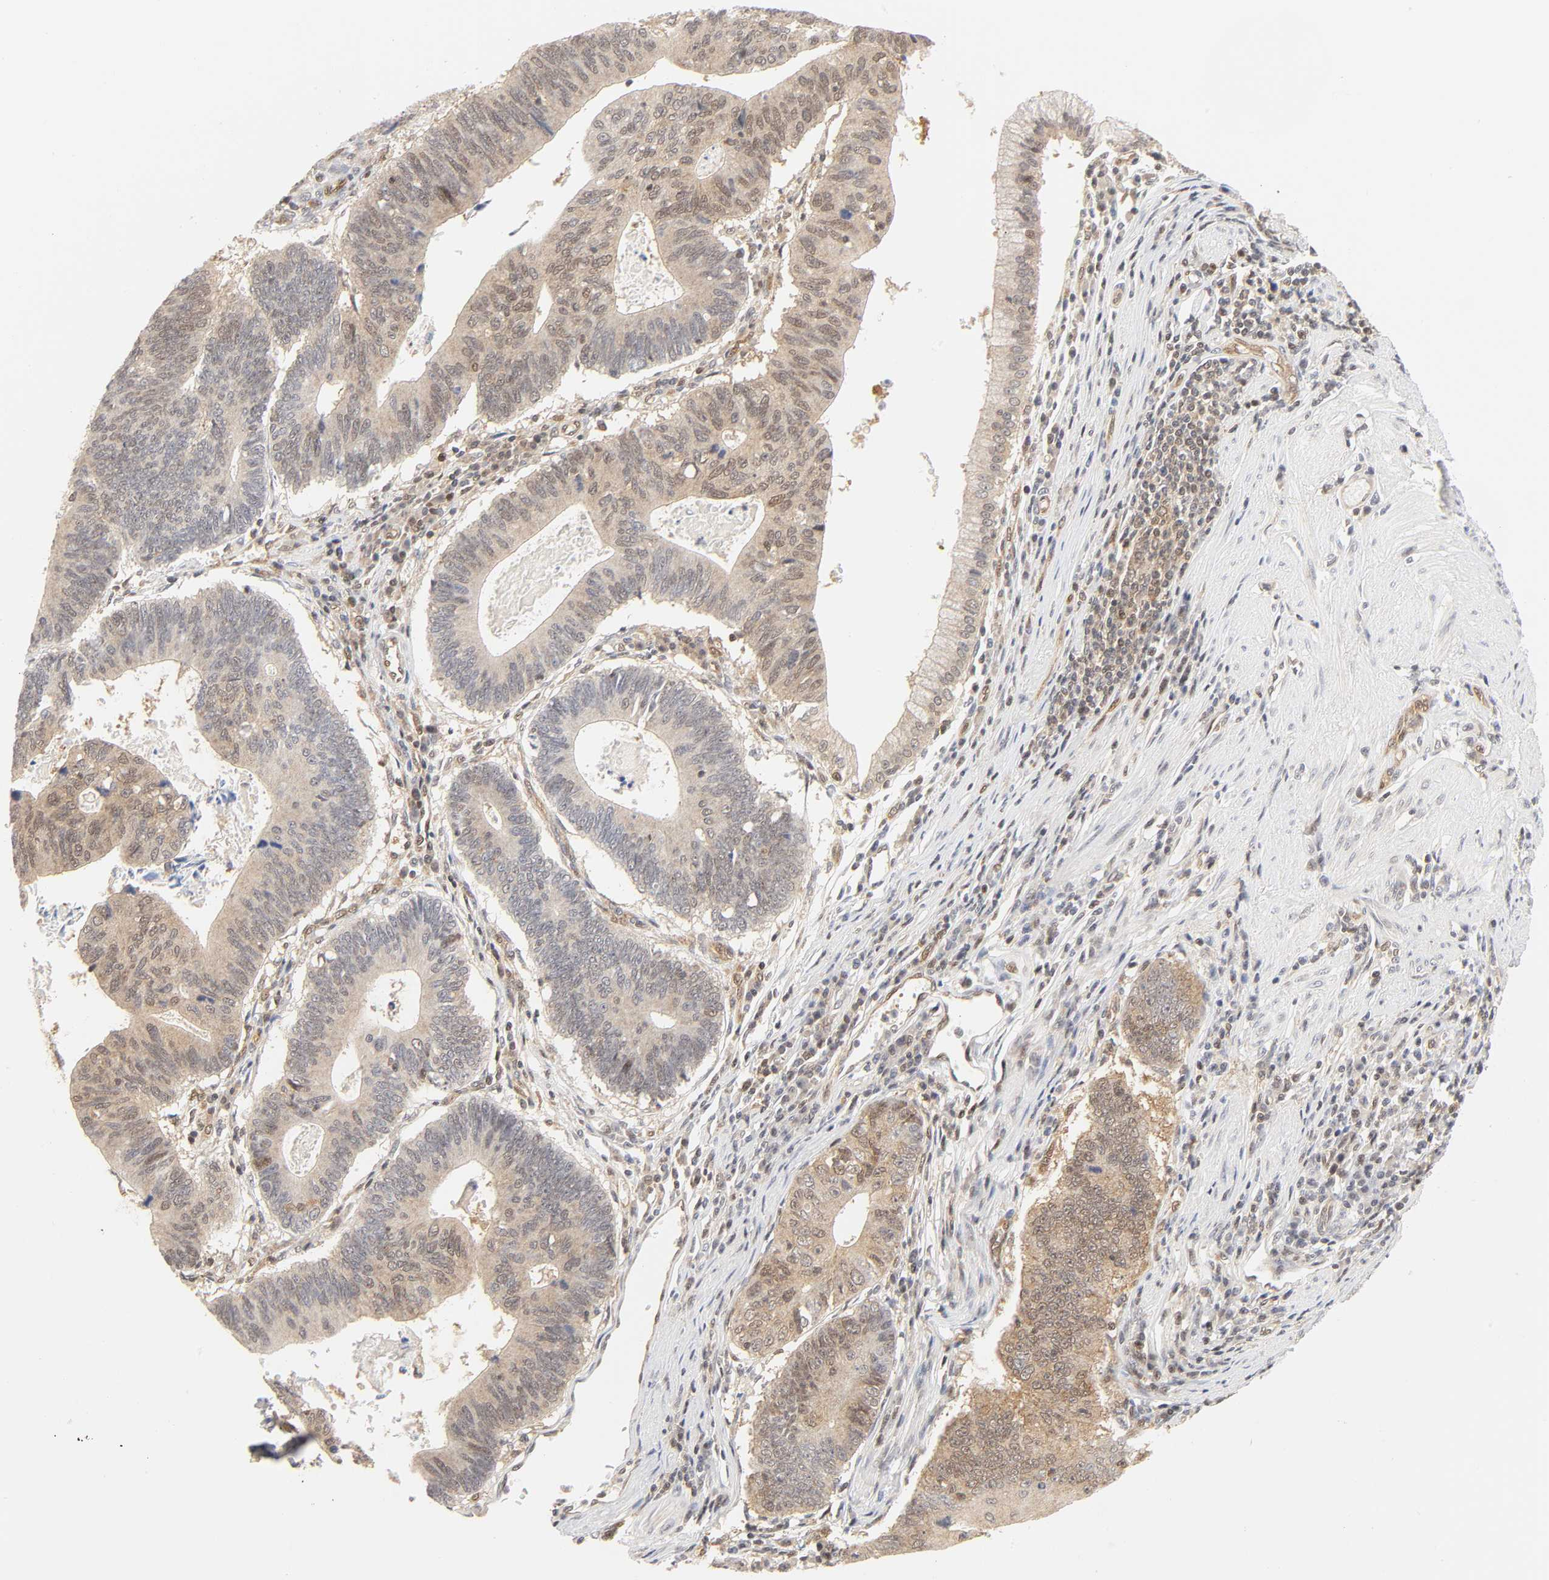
{"staining": {"intensity": "weak", "quantity": ">75%", "location": "cytoplasmic/membranous,nuclear"}, "tissue": "stomach cancer", "cell_type": "Tumor cells", "image_type": "cancer", "snomed": [{"axis": "morphology", "description": "Adenocarcinoma, NOS"}, {"axis": "topography", "description": "Stomach"}], "caption": "A brown stain labels weak cytoplasmic/membranous and nuclear expression of a protein in stomach cancer tumor cells. Using DAB (3,3'-diaminobenzidine) (brown) and hematoxylin (blue) stains, captured at high magnification using brightfield microscopy.", "gene": "CDC37", "patient": {"sex": "male", "age": 59}}